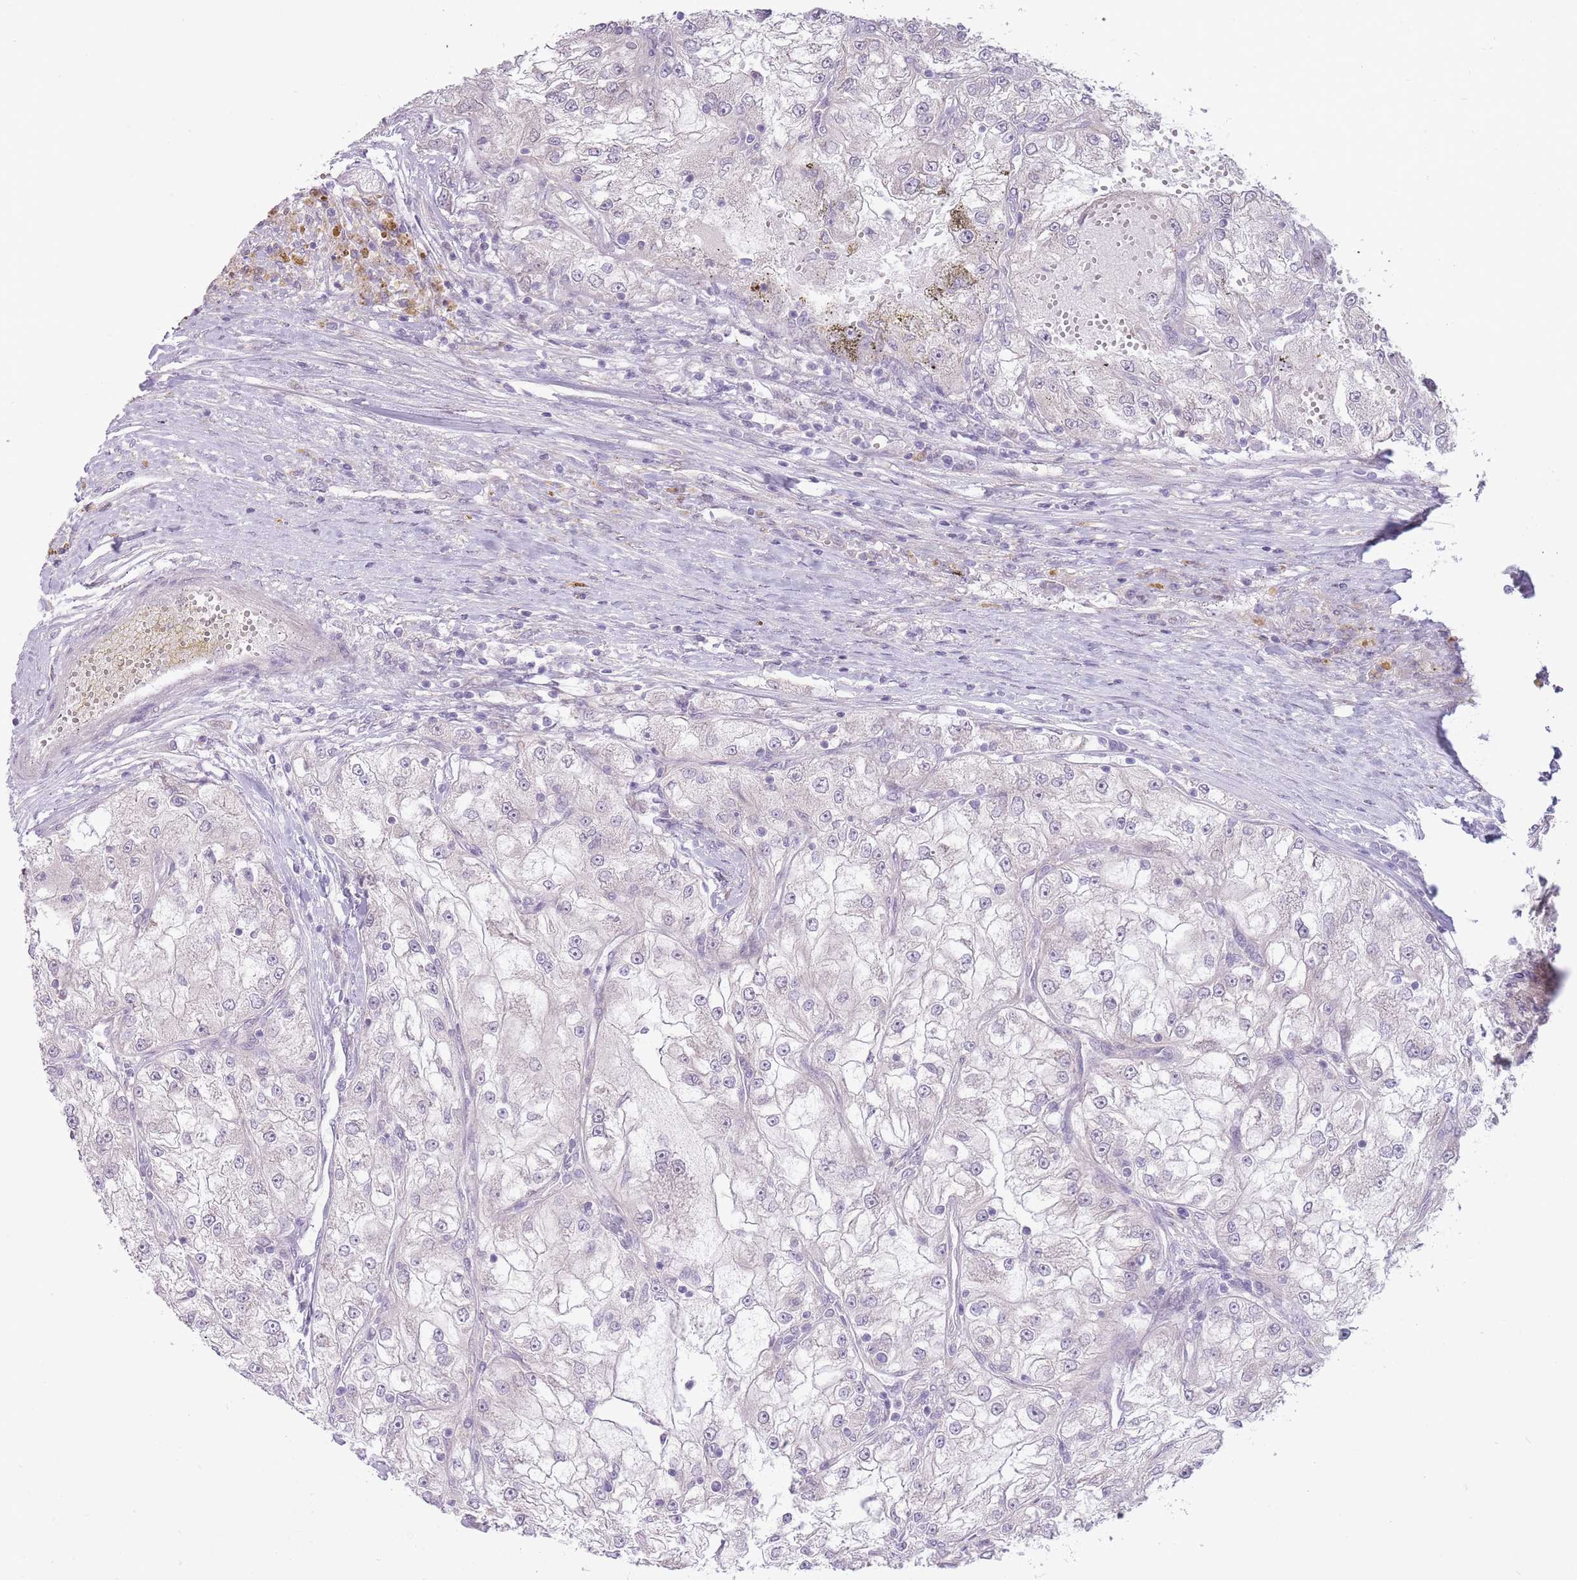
{"staining": {"intensity": "negative", "quantity": "none", "location": "none"}, "tissue": "renal cancer", "cell_type": "Tumor cells", "image_type": "cancer", "snomed": [{"axis": "morphology", "description": "Adenocarcinoma, NOS"}, {"axis": "topography", "description": "Kidney"}], "caption": "IHC micrograph of human adenocarcinoma (renal) stained for a protein (brown), which reveals no positivity in tumor cells.", "gene": "ARPIN", "patient": {"sex": "female", "age": 72}}